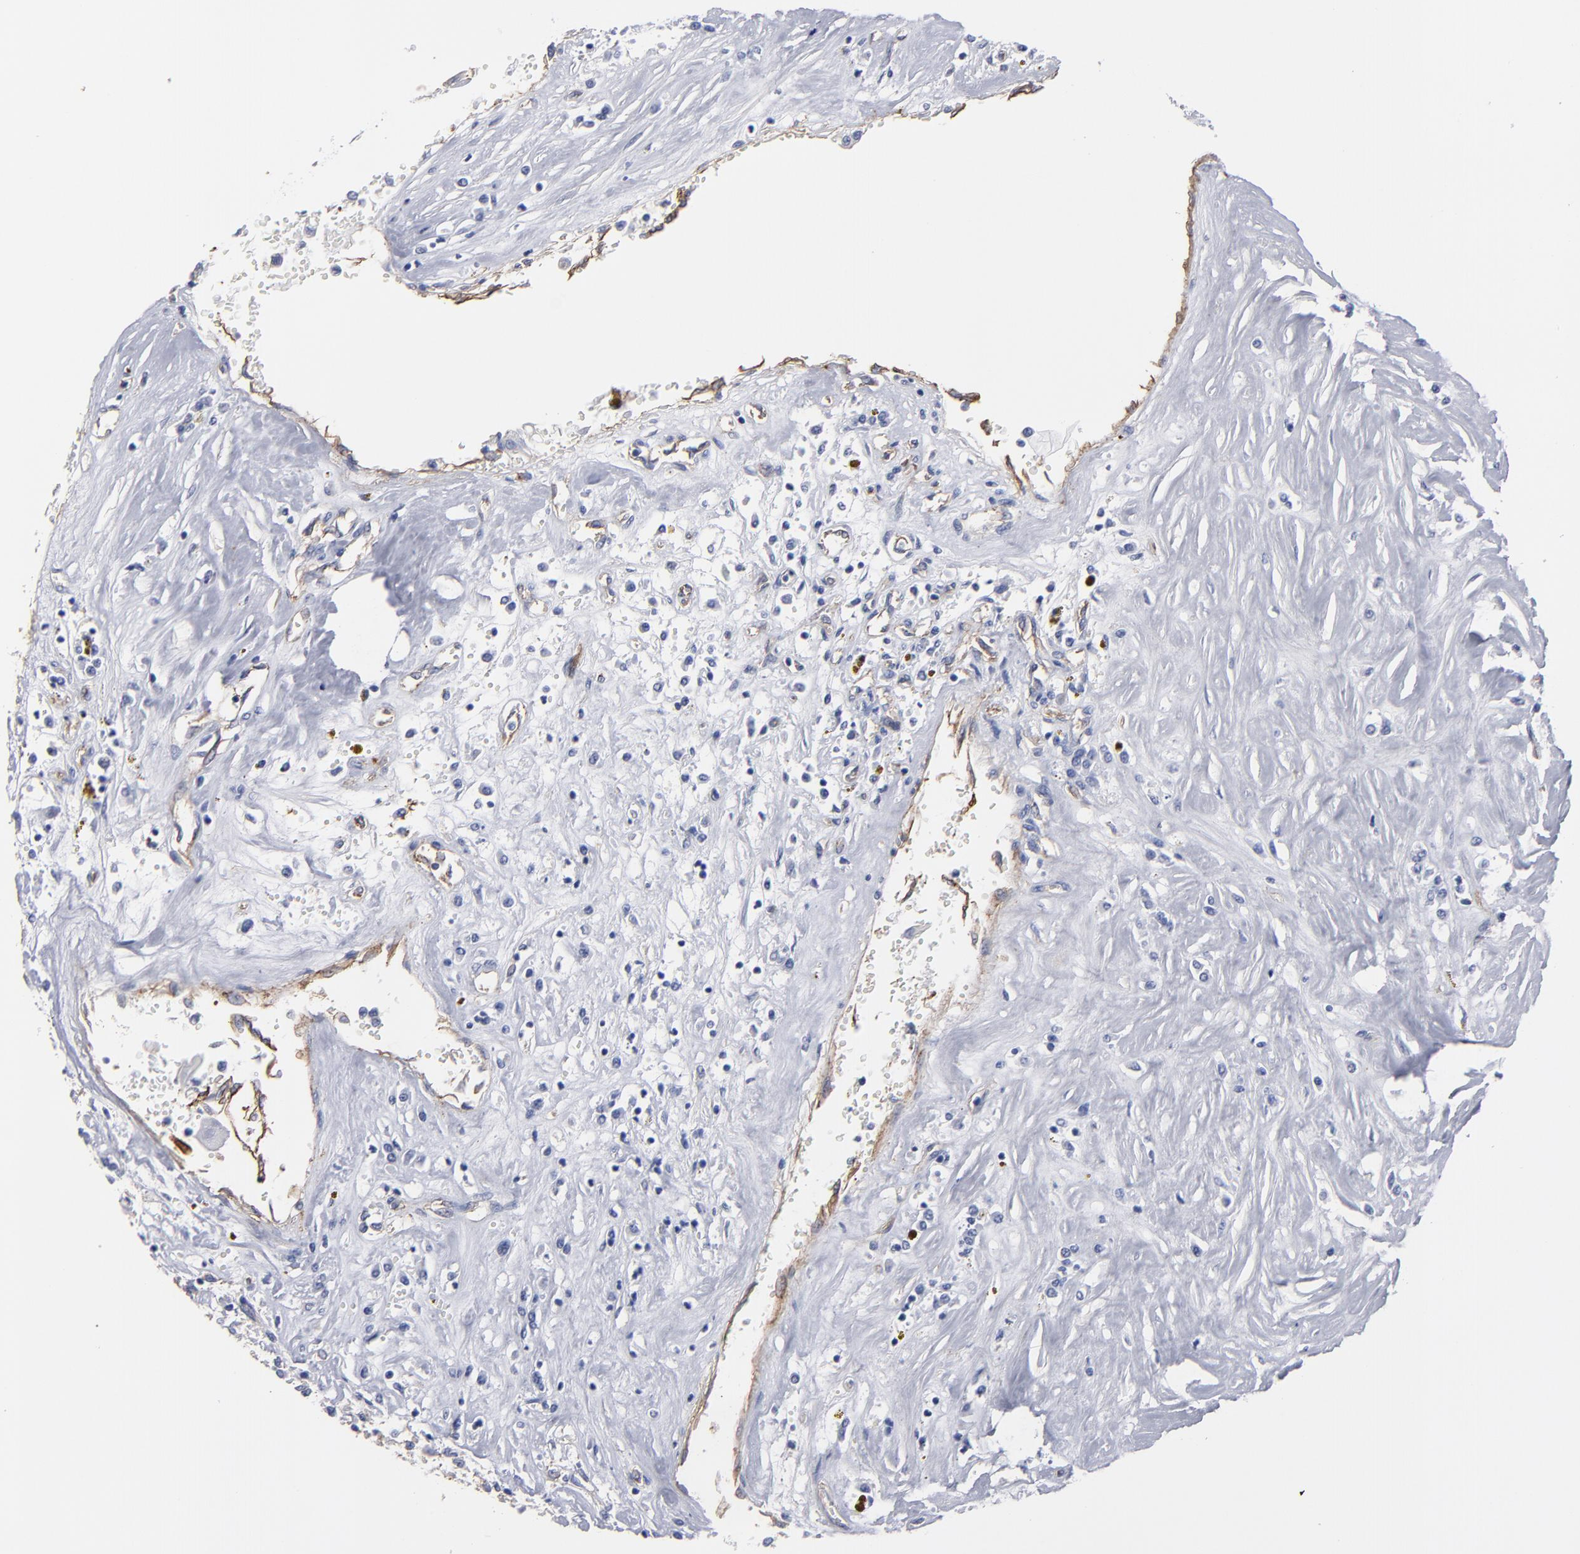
{"staining": {"intensity": "negative", "quantity": "none", "location": "none"}, "tissue": "renal cancer", "cell_type": "Tumor cells", "image_type": "cancer", "snomed": [{"axis": "morphology", "description": "Adenocarcinoma, NOS"}, {"axis": "topography", "description": "Kidney"}], "caption": "Immunohistochemical staining of human renal cancer exhibits no significant expression in tumor cells.", "gene": "TM4SF1", "patient": {"sex": "male", "age": 78}}